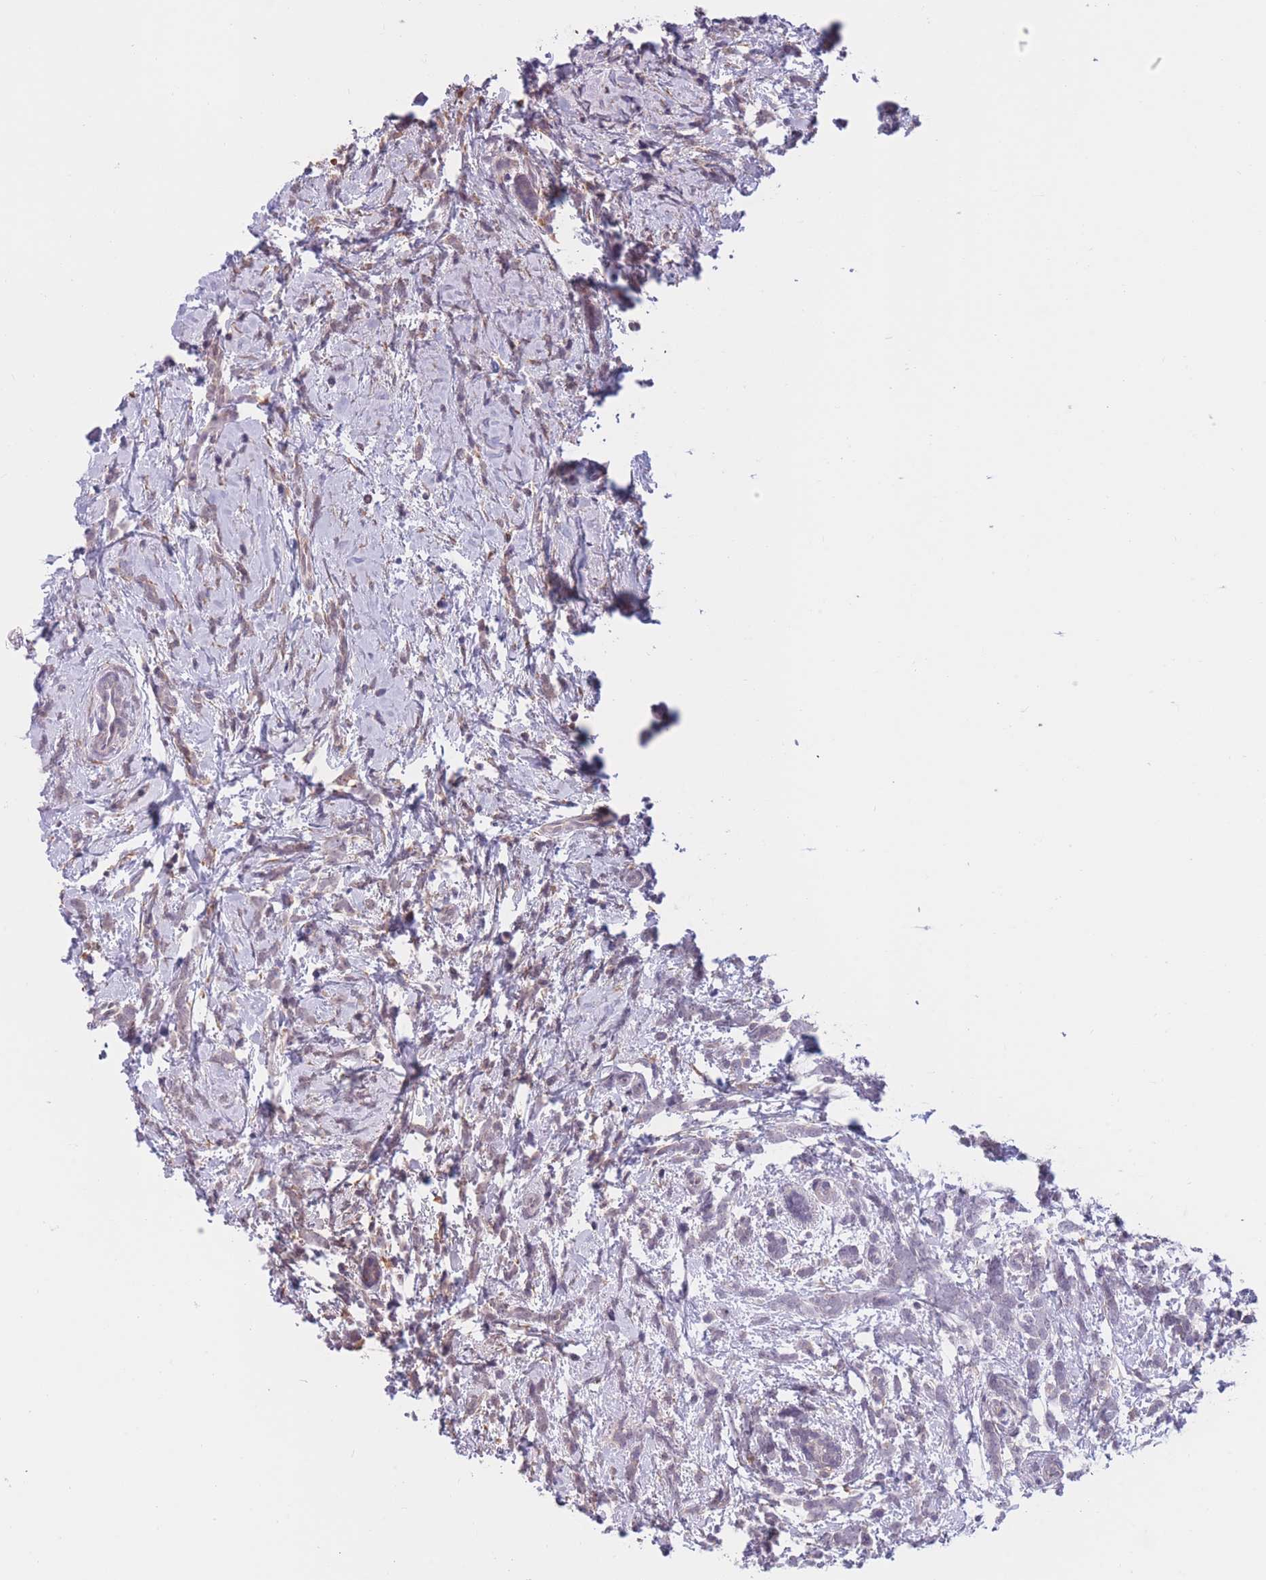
{"staining": {"intensity": "negative", "quantity": "none", "location": "none"}, "tissue": "breast cancer", "cell_type": "Tumor cells", "image_type": "cancer", "snomed": [{"axis": "morphology", "description": "Lobular carcinoma"}, {"axis": "topography", "description": "Breast"}], "caption": "A histopathology image of breast lobular carcinoma stained for a protein demonstrates no brown staining in tumor cells.", "gene": "COL27A1", "patient": {"sex": "female", "age": 58}}